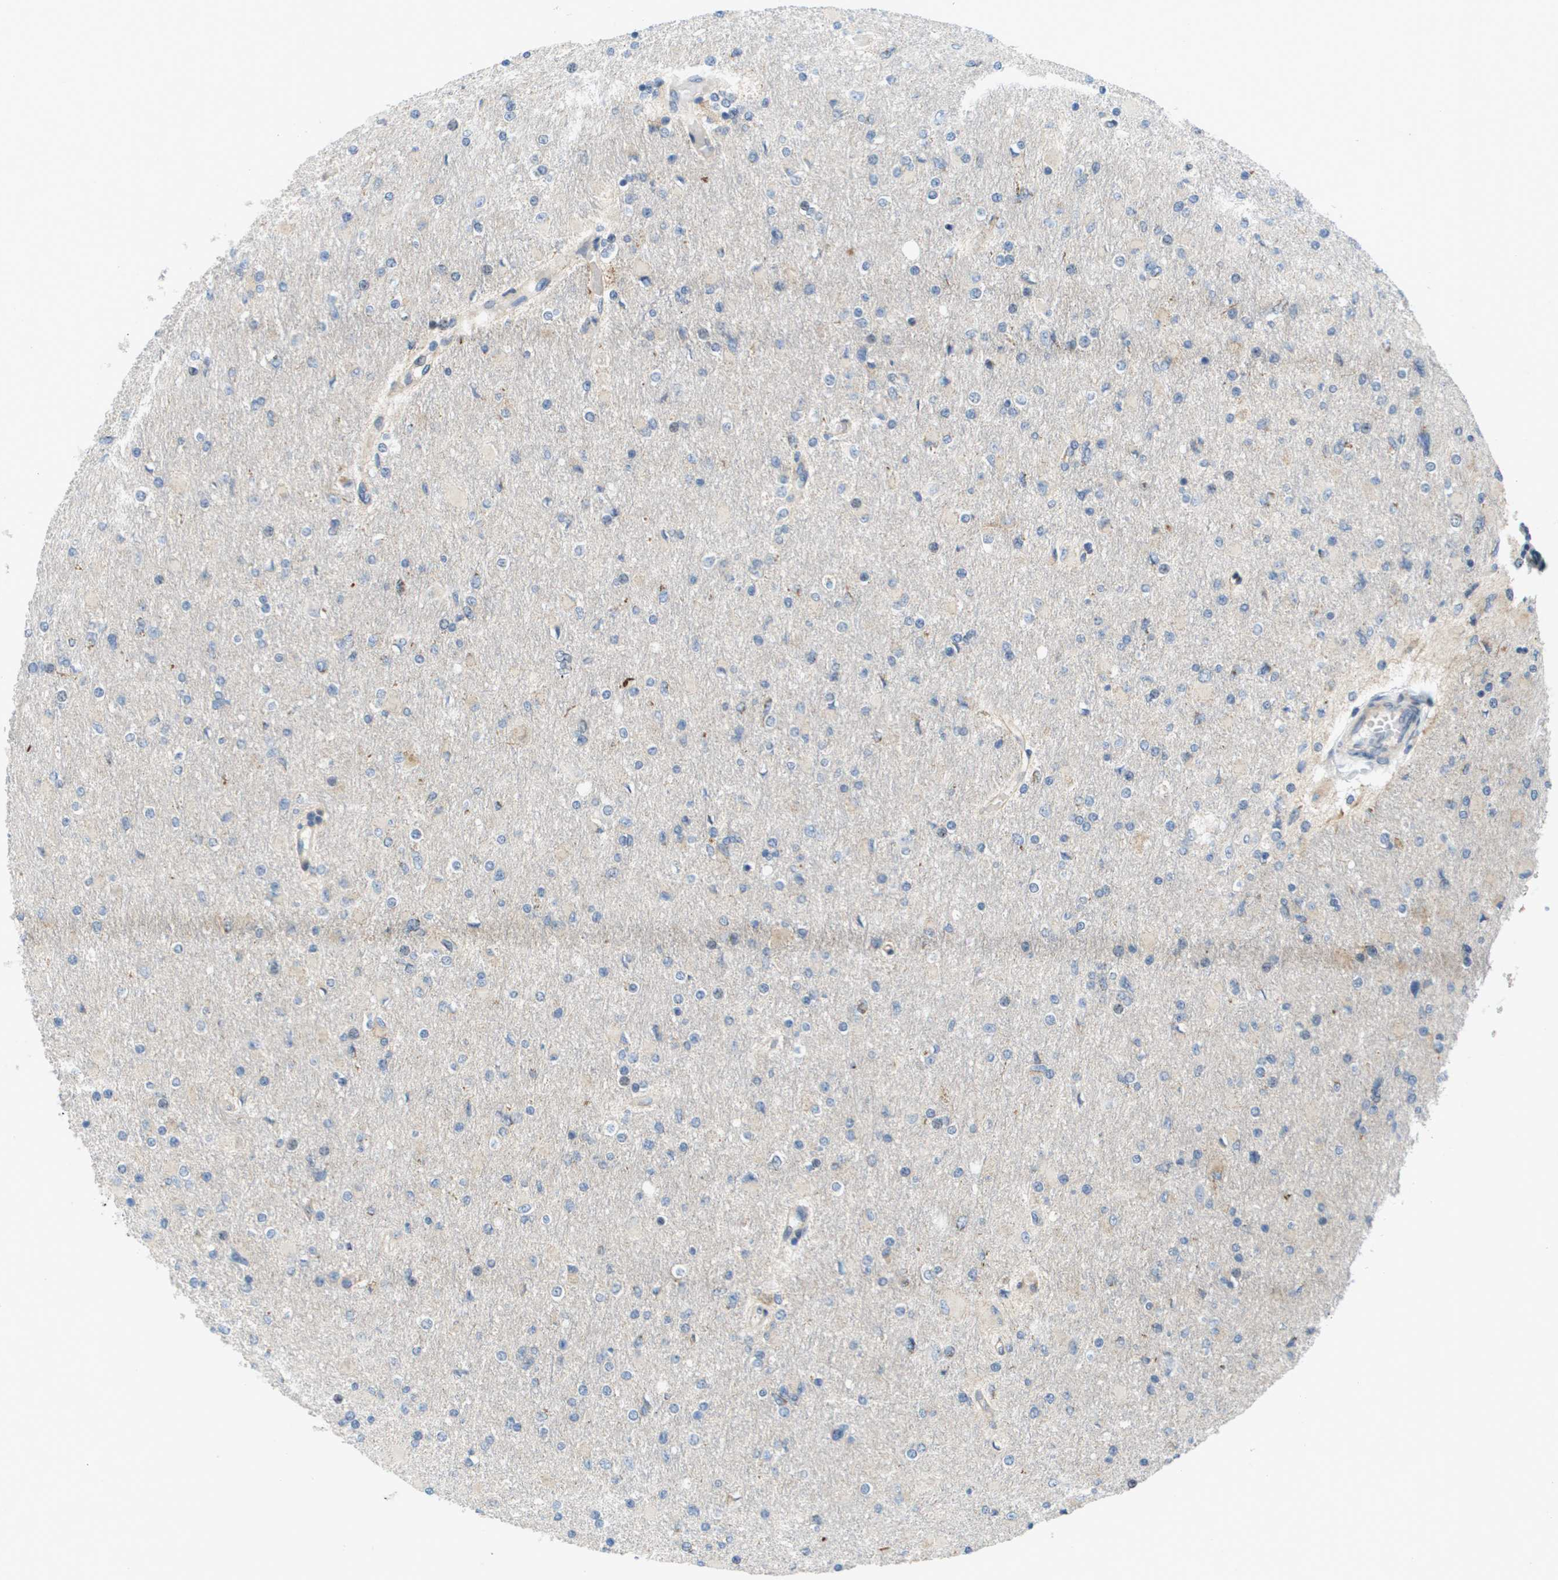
{"staining": {"intensity": "negative", "quantity": "none", "location": "none"}, "tissue": "glioma", "cell_type": "Tumor cells", "image_type": "cancer", "snomed": [{"axis": "morphology", "description": "Glioma, malignant, High grade"}, {"axis": "topography", "description": "Cerebral cortex"}], "caption": "Tumor cells are negative for protein expression in human high-grade glioma (malignant).", "gene": "KRT23", "patient": {"sex": "female", "age": 36}}